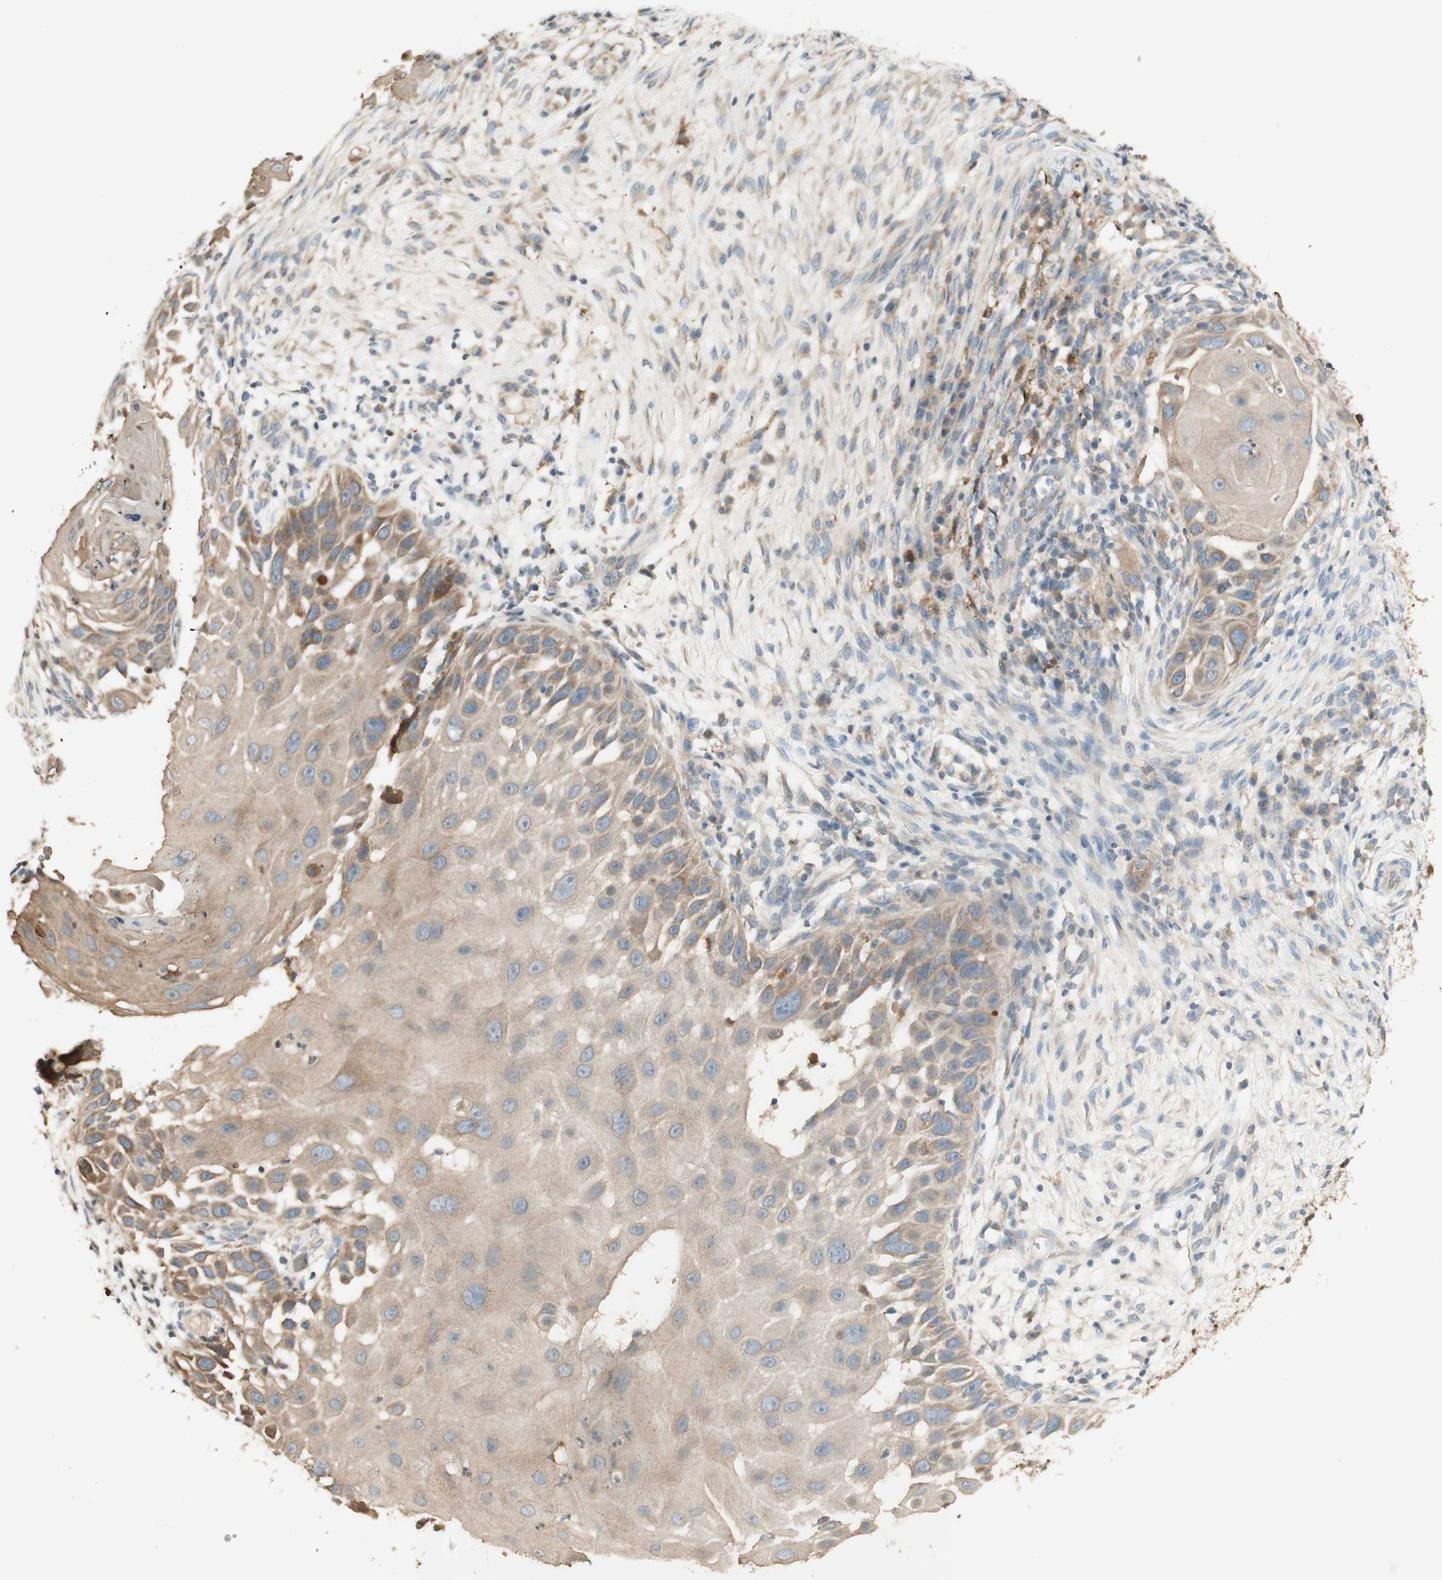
{"staining": {"intensity": "weak", "quantity": ">75%", "location": "cytoplasmic/membranous"}, "tissue": "skin cancer", "cell_type": "Tumor cells", "image_type": "cancer", "snomed": [{"axis": "morphology", "description": "Squamous cell carcinoma, NOS"}, {"axis": "topography", "description": "Skin"}], "caption": "This image demonstrates immunohistochemistry staining of human skin squamous cell carcinoma, with low weak cytoplasmic/membranous positivity in approximately >75% of tumor cells.", "gene": "CLCN2", "patient": {"sex": "female", "age": 44}}